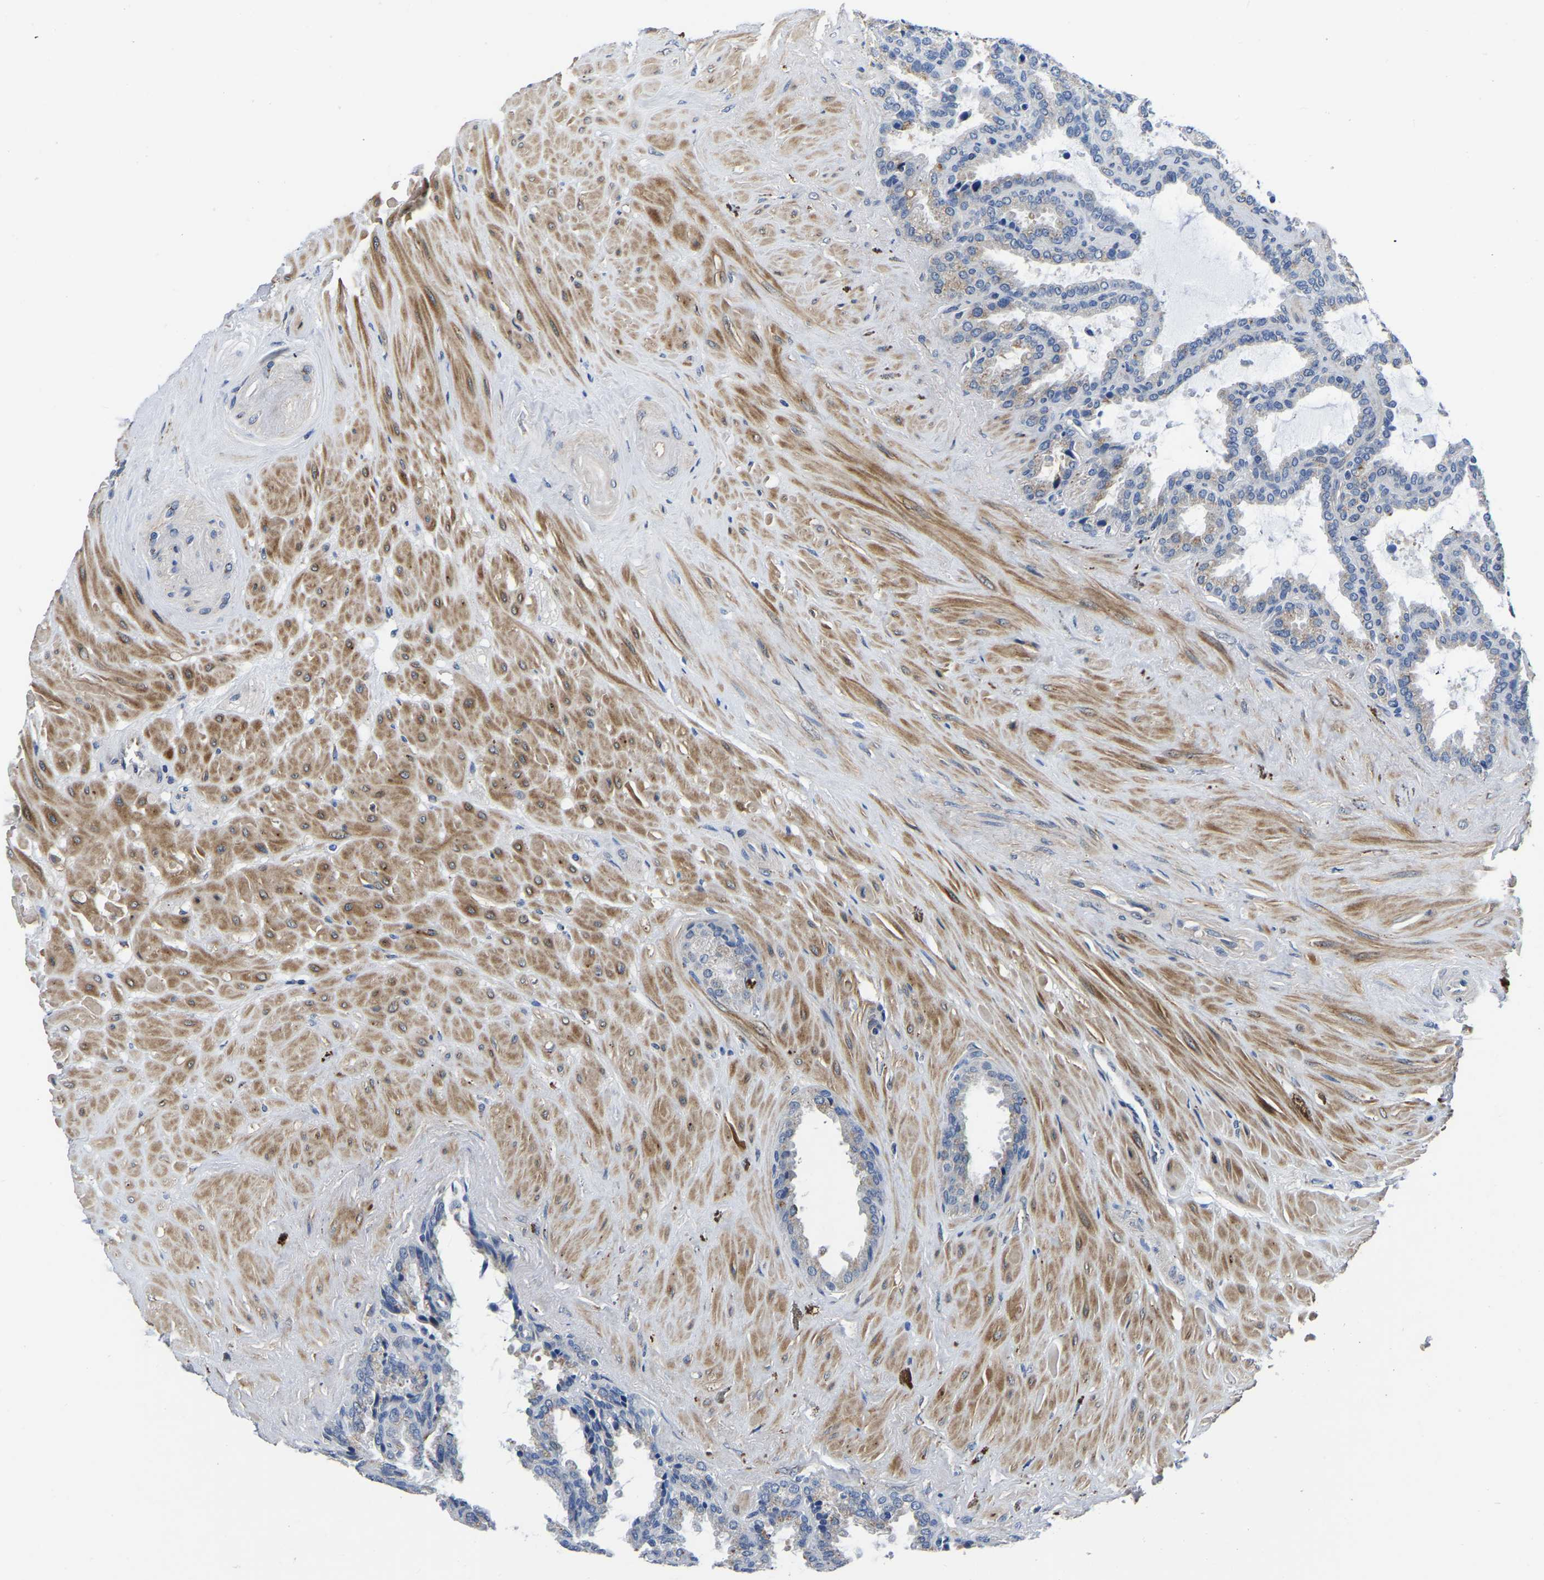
{"staining": {"intensity": "negative", "quantity": "none", "location": "none"}, "tissue": "seminal vesicle", "cell_type": "Glandular cells", "image_type": "normal", "snomed": [{"axis": "morphology", "description": "Normal tissue, NOS"}, {"axis": "topography", "description": "Seminal veicle"}], "caption": "High power microscopy micrograph of an immunohistochemistry image of unremarkable seminal vesicle, revealing no significant positivity in glandular cells. Brightfield microscopy of immunohistochemistry stained with DAB (3,3'-diaminobenzidine) (brown) and hematoxylin (blue), captured at high magnification.", "gene": "PDLIM7", "patient": {"sex": "male", "age": 46}}